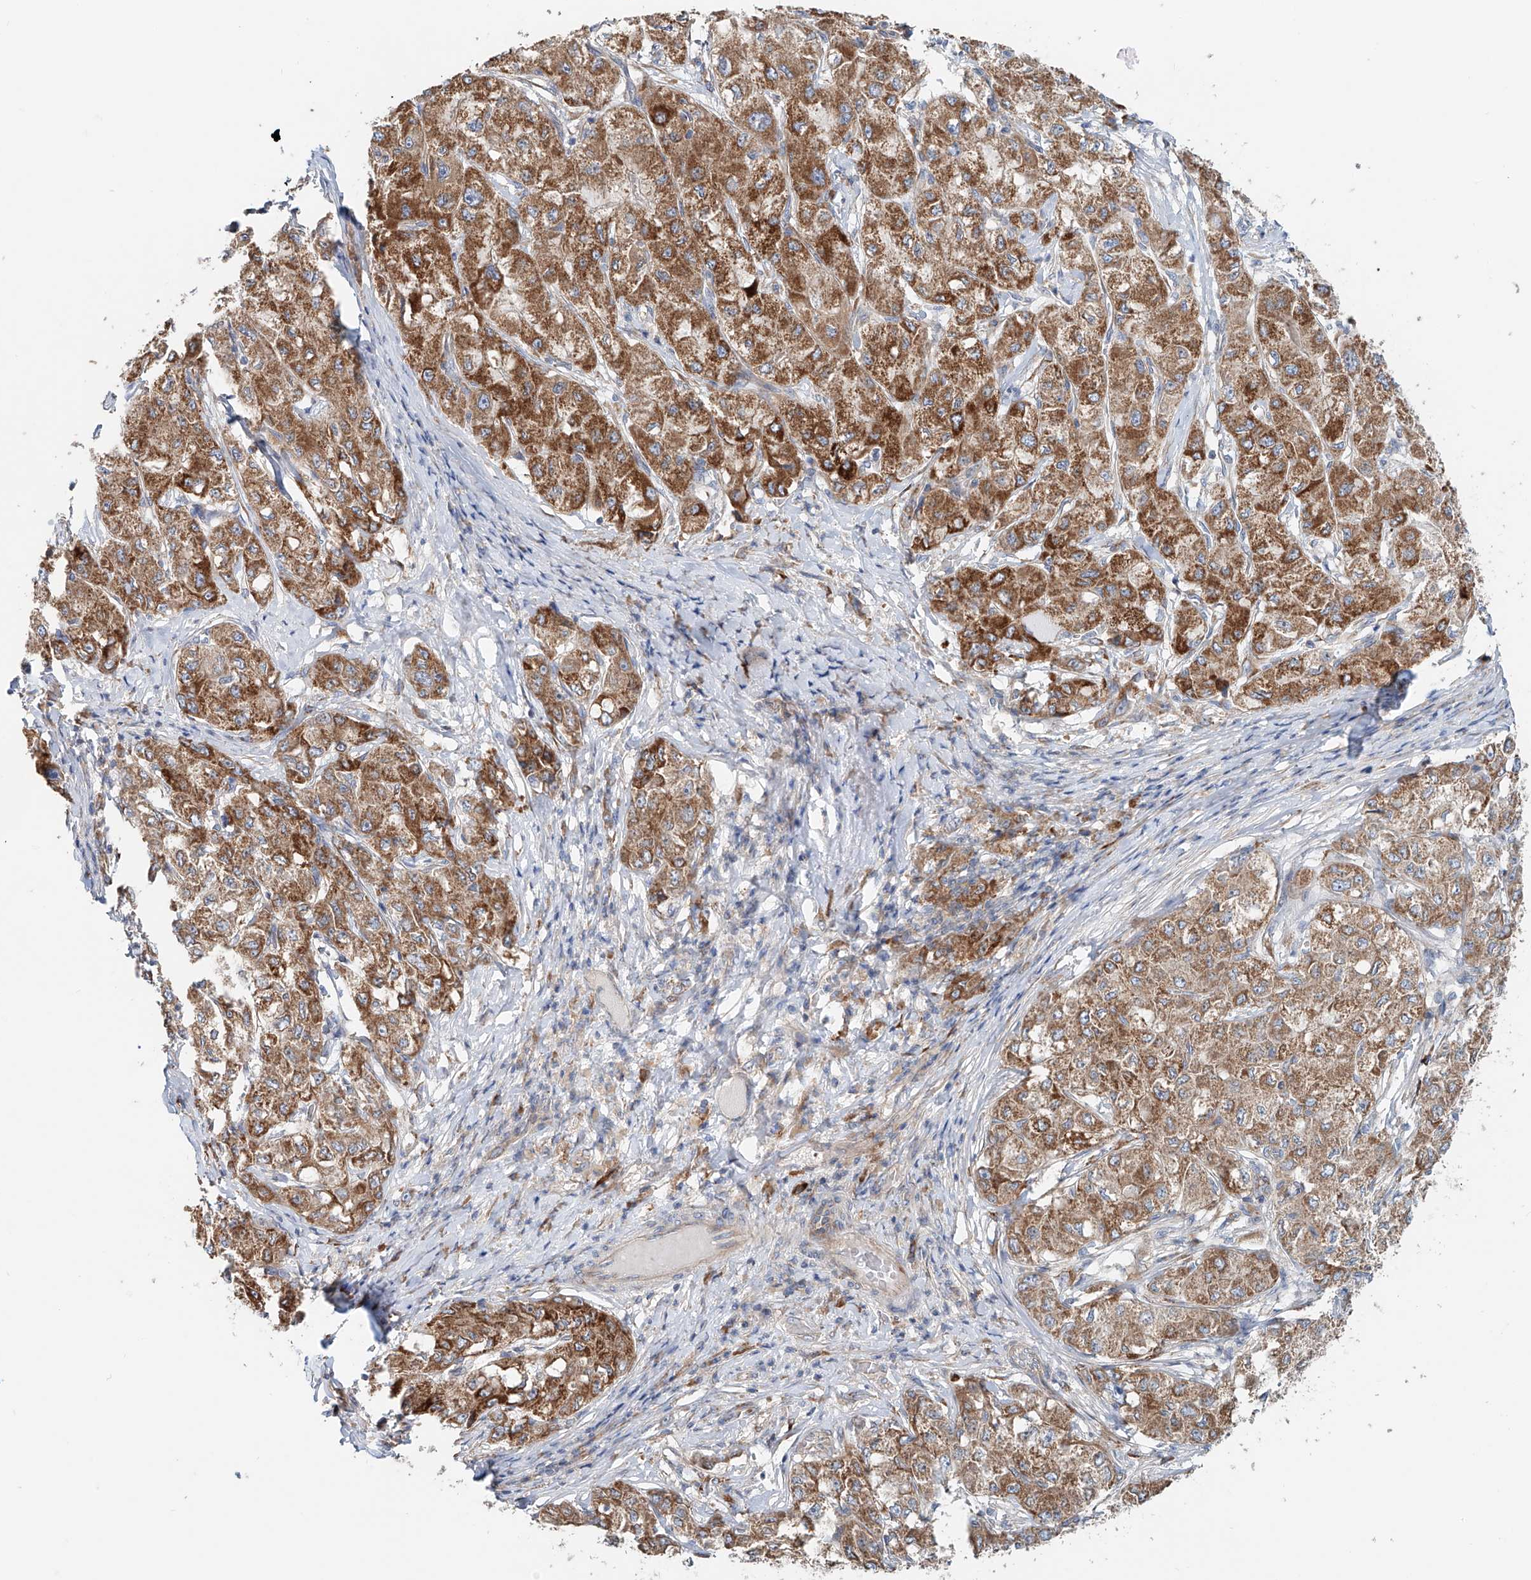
{"staining": {"intensity": "moderate", "quantity": ">75%", "location": "cytoplasmic/membranous"}, "tissue": "liver cancer", "cell_type": "Tumor cells", "image_type": "cancer", "snomed": [{"axis": "morphology", "description": "Carcinoma, Hepatocellular, NOS"}, {"axis": "topography", "description": "Liver"}], "caption": "Tumor cells reveal moderate cytoplasmic/membranous expression in about >75% of cells in liver cancer (hepatocellular carcinoma).", "gene": "SNAP29", "patient": {"sex": "male", "age": 80}}